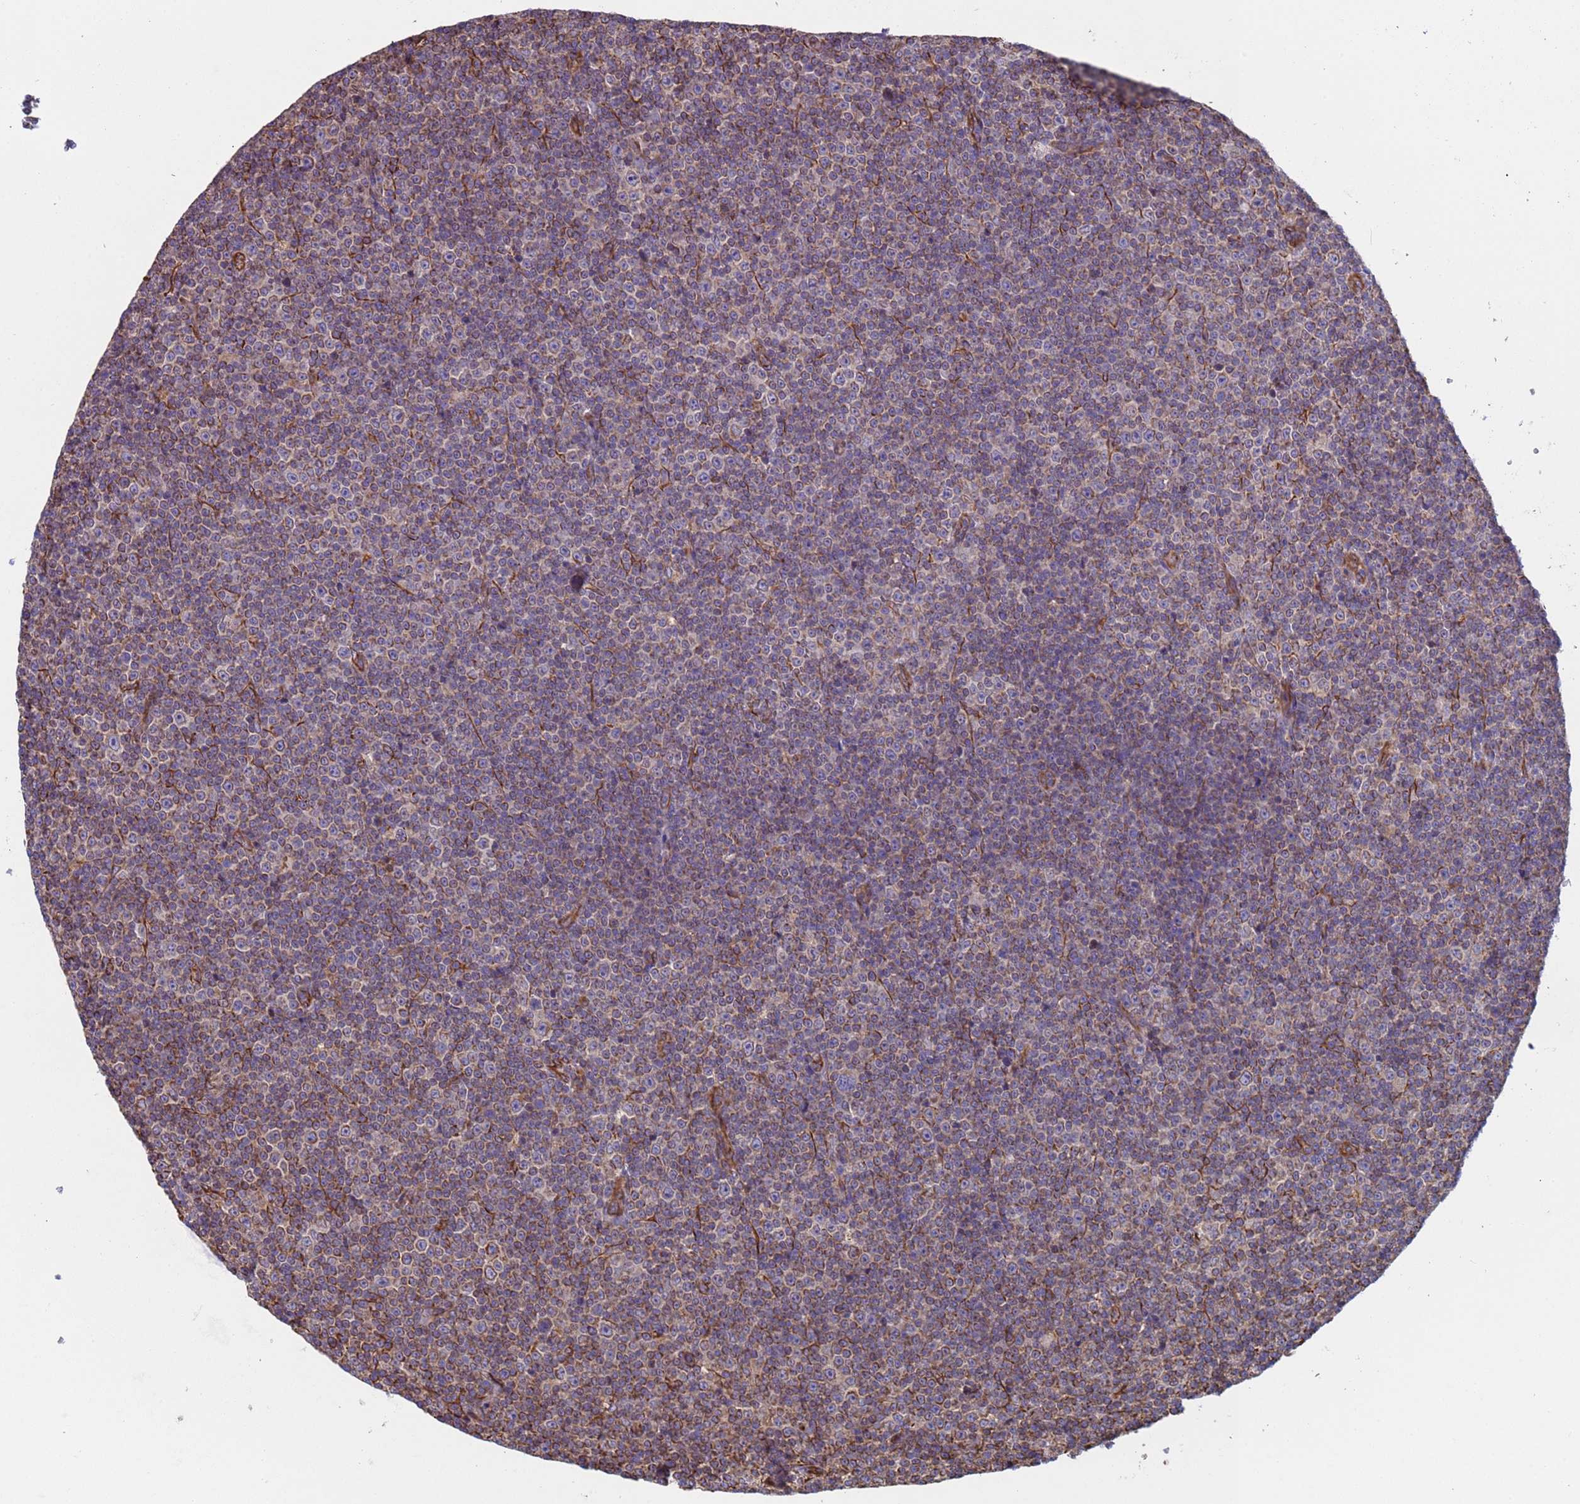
{"staining": {"intensity": "moderate", "quantity": "<25%", "location": "cytoplasmic/membranous"}, "tissue": "lymphoma", "cell_type": "Tumor cells", "image_type": "cancer", "snomed": [{"axis": "morphology", "description": "Malignant lymphoma, non-Hodgkin's type, Low grade"}, {"axis": "topography", "description": "Lymph node"}], "caption": "This is a photomicrograph of immunohistochemistry (IHC) staining of low-grade malignant lymphoma, non-Hodgkin's type, which shows moderate positivity in the cytoplasmic/membranous of tumor cells.", "gene": "NUDT12", "patient": {"sex": "female", "age": 67}}